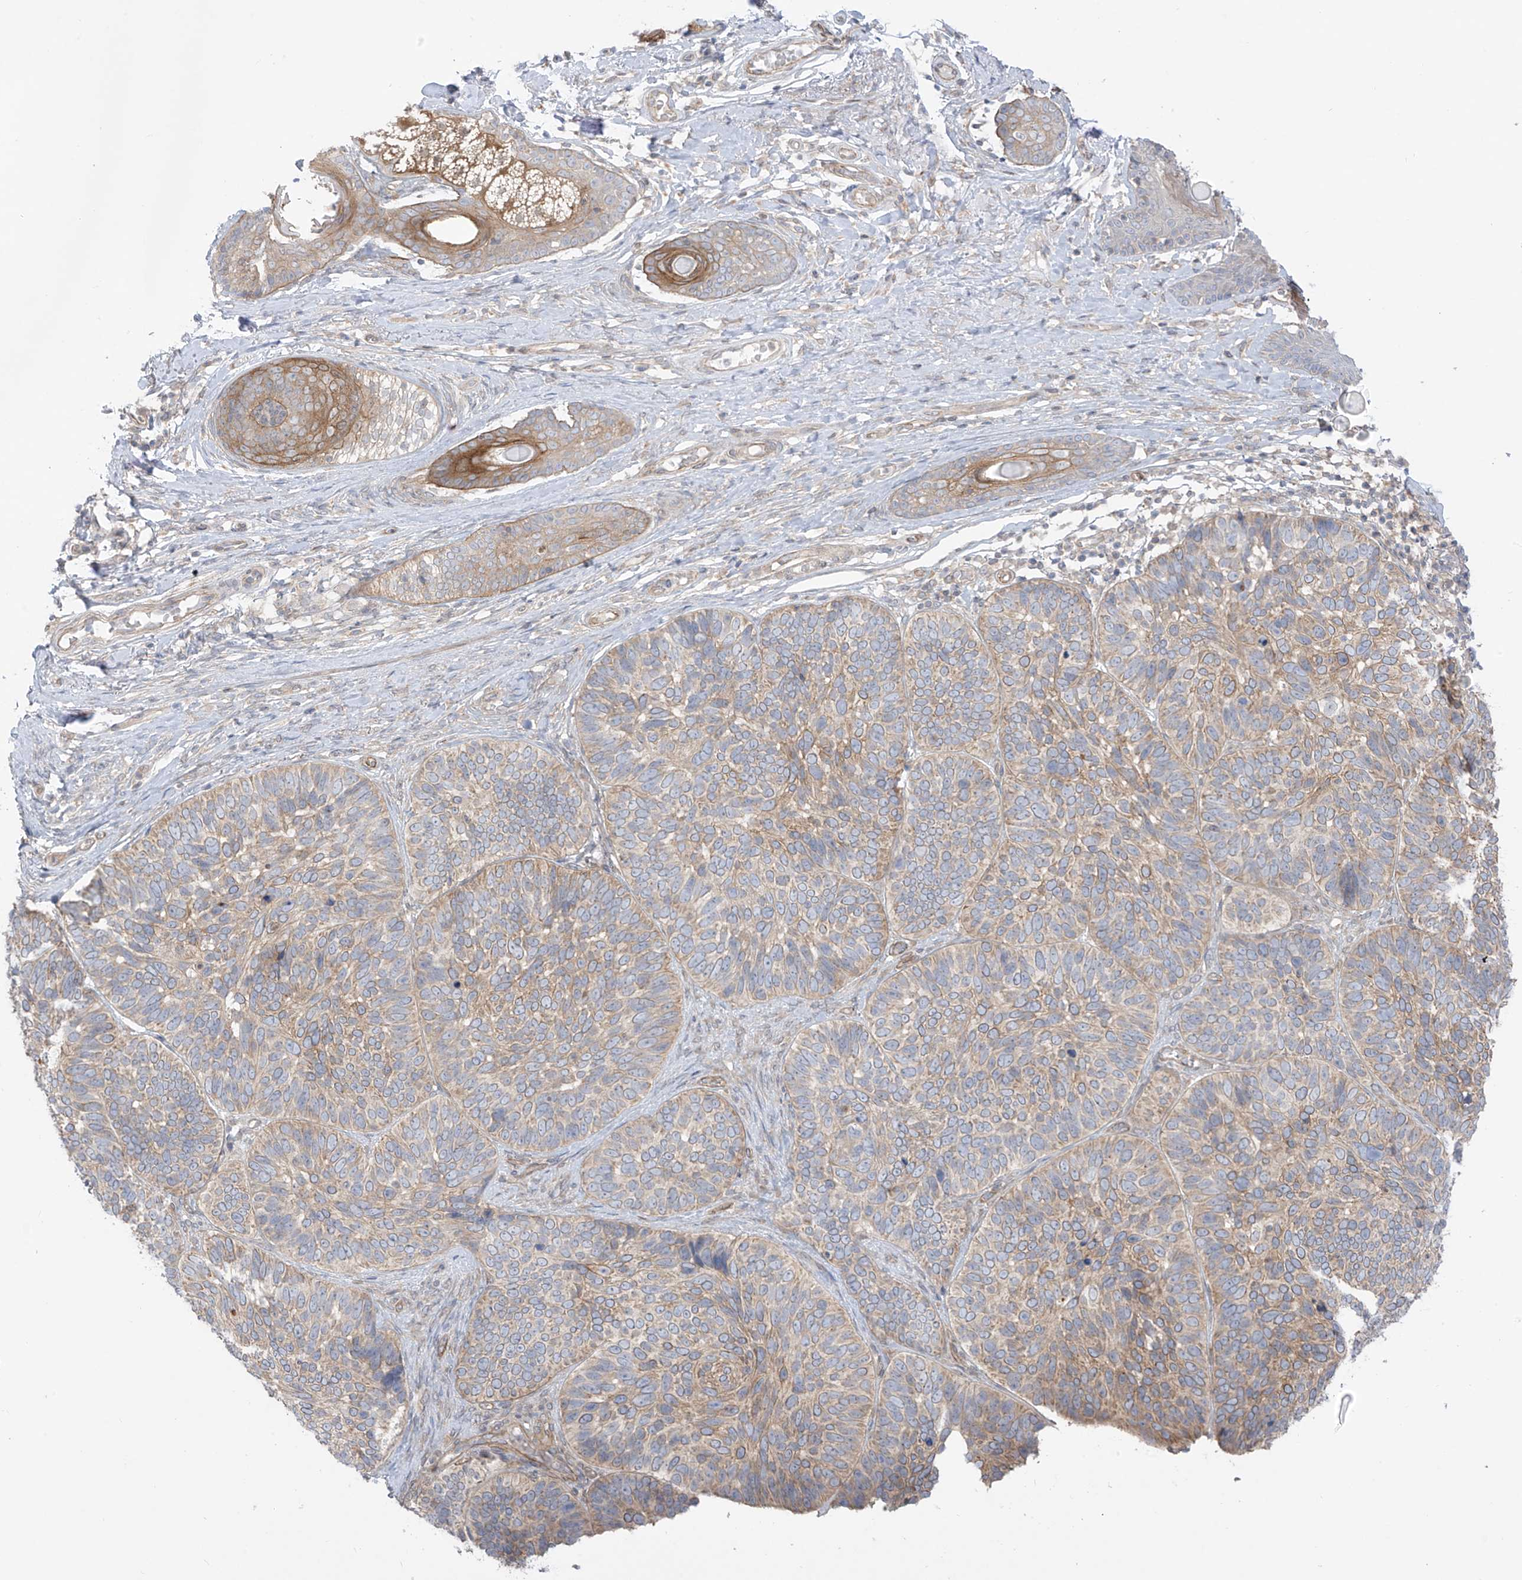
{"staining": {"intensity": "weak", "quantity": ">75%", "location": "cytoplasmic/membranous"}, "tissue": "skin cancer", "cell_type": "Tumor cells", "image_type": "cancer", "snomed": [{"axis": "morphology", "description": "Basal cell carcinoma"}, {"axis": "topography", "description": "Skin"}], "caption": "Weak cytoplasmic/membranous positivity is appreciated in approximately >75% of tumor cells in skin cancer.", "gene": "EIPR1", "patient": {"sex": "male", "age": 62}}